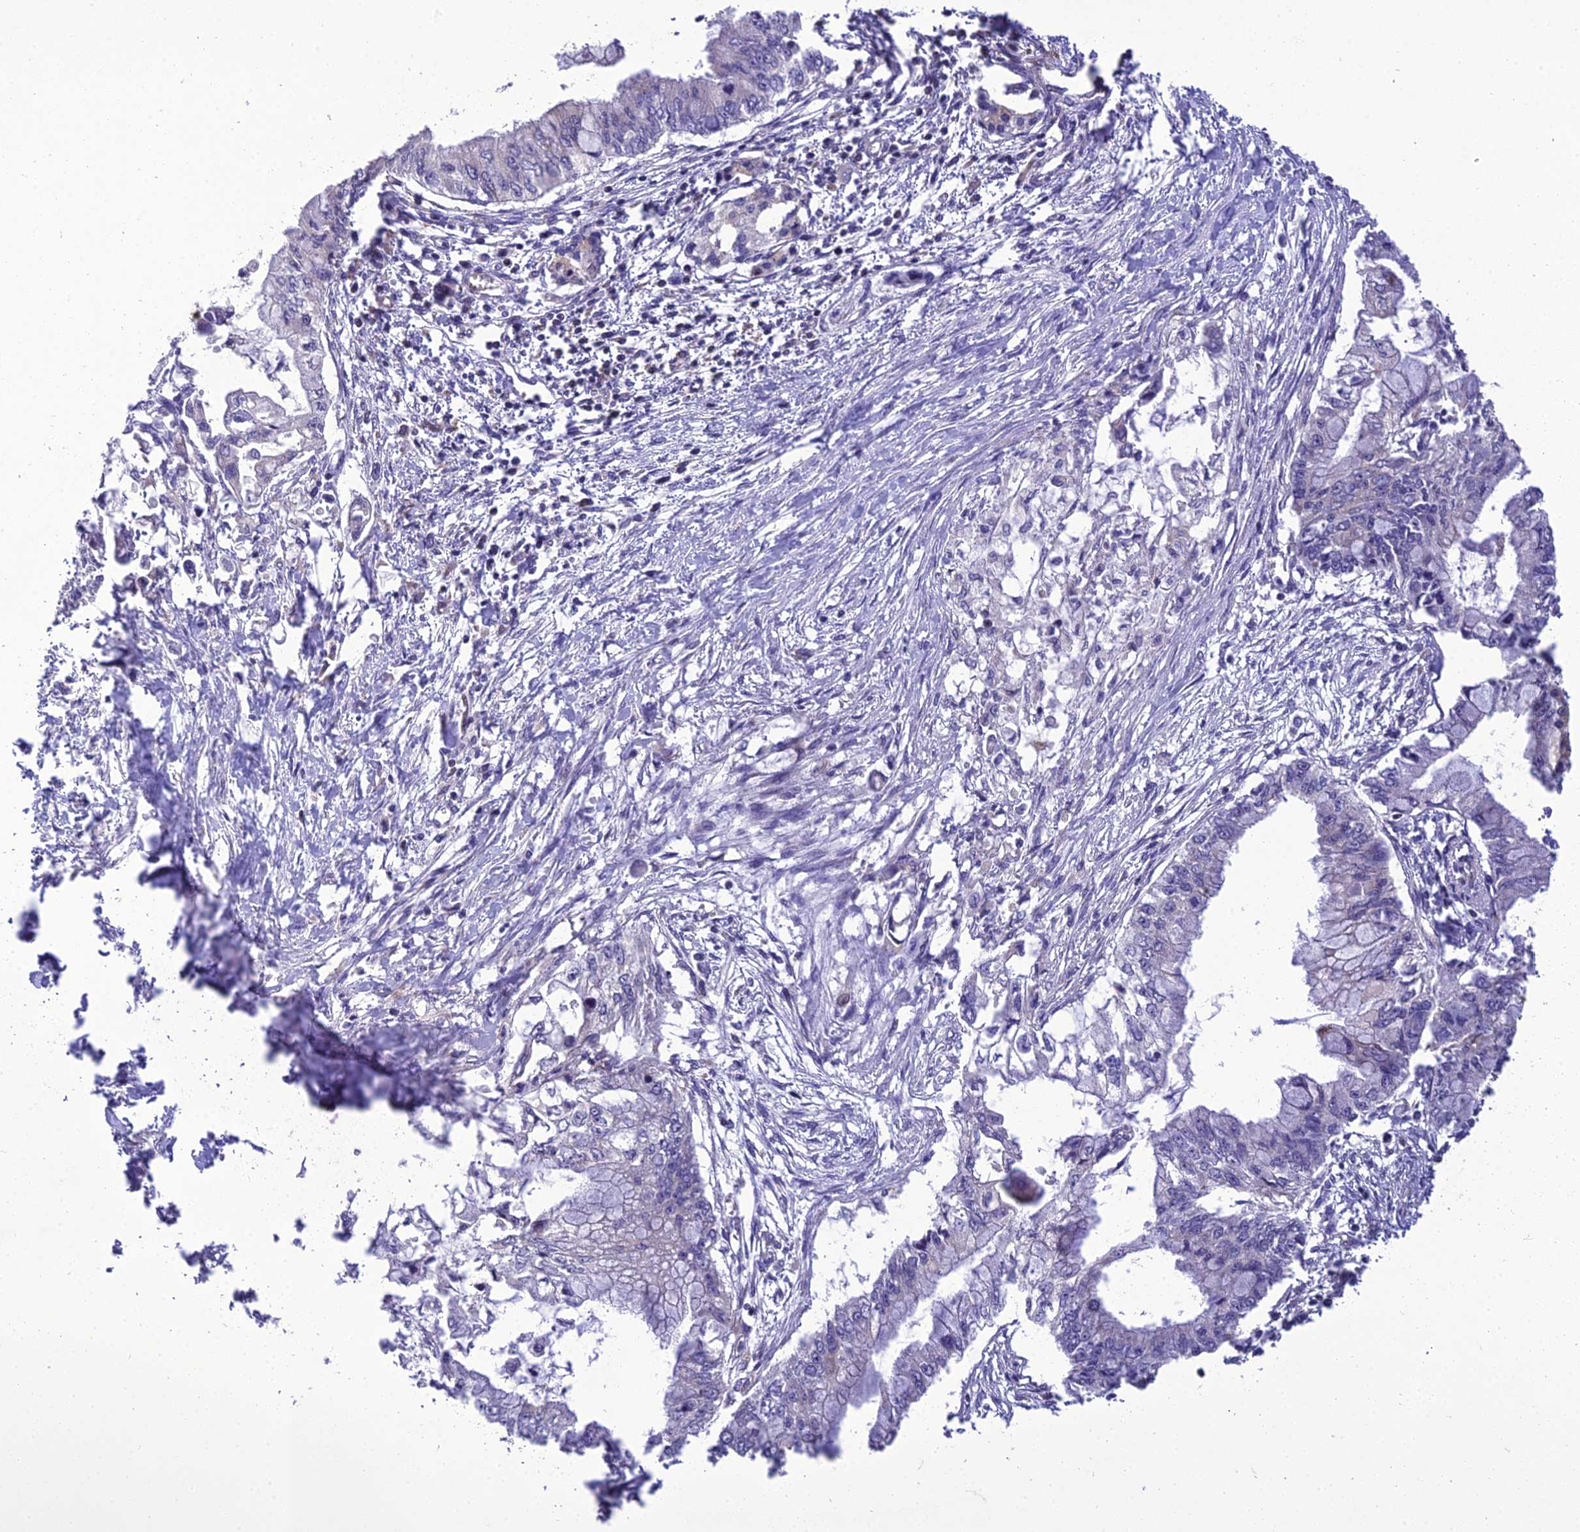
{"staining": {"intensity": "negative", "quantity": "none", "location": "none"}, "tissue": "pancreatic cancer", "cell_type": "Tumor cells", "image_type": "cancer", "snomed": [{"axis": "morphology", "description": "Adenocarcinoma, NOS"}, {"axis": "topography", "description": "Pancreas"}], "caption": "This is an immunohistochemistry image of pancreatic adenocarcinoma. There is no positivity in tumor cells.", "gene": "GIMAP1", "patient": {"sex": "male", "age": 48}}